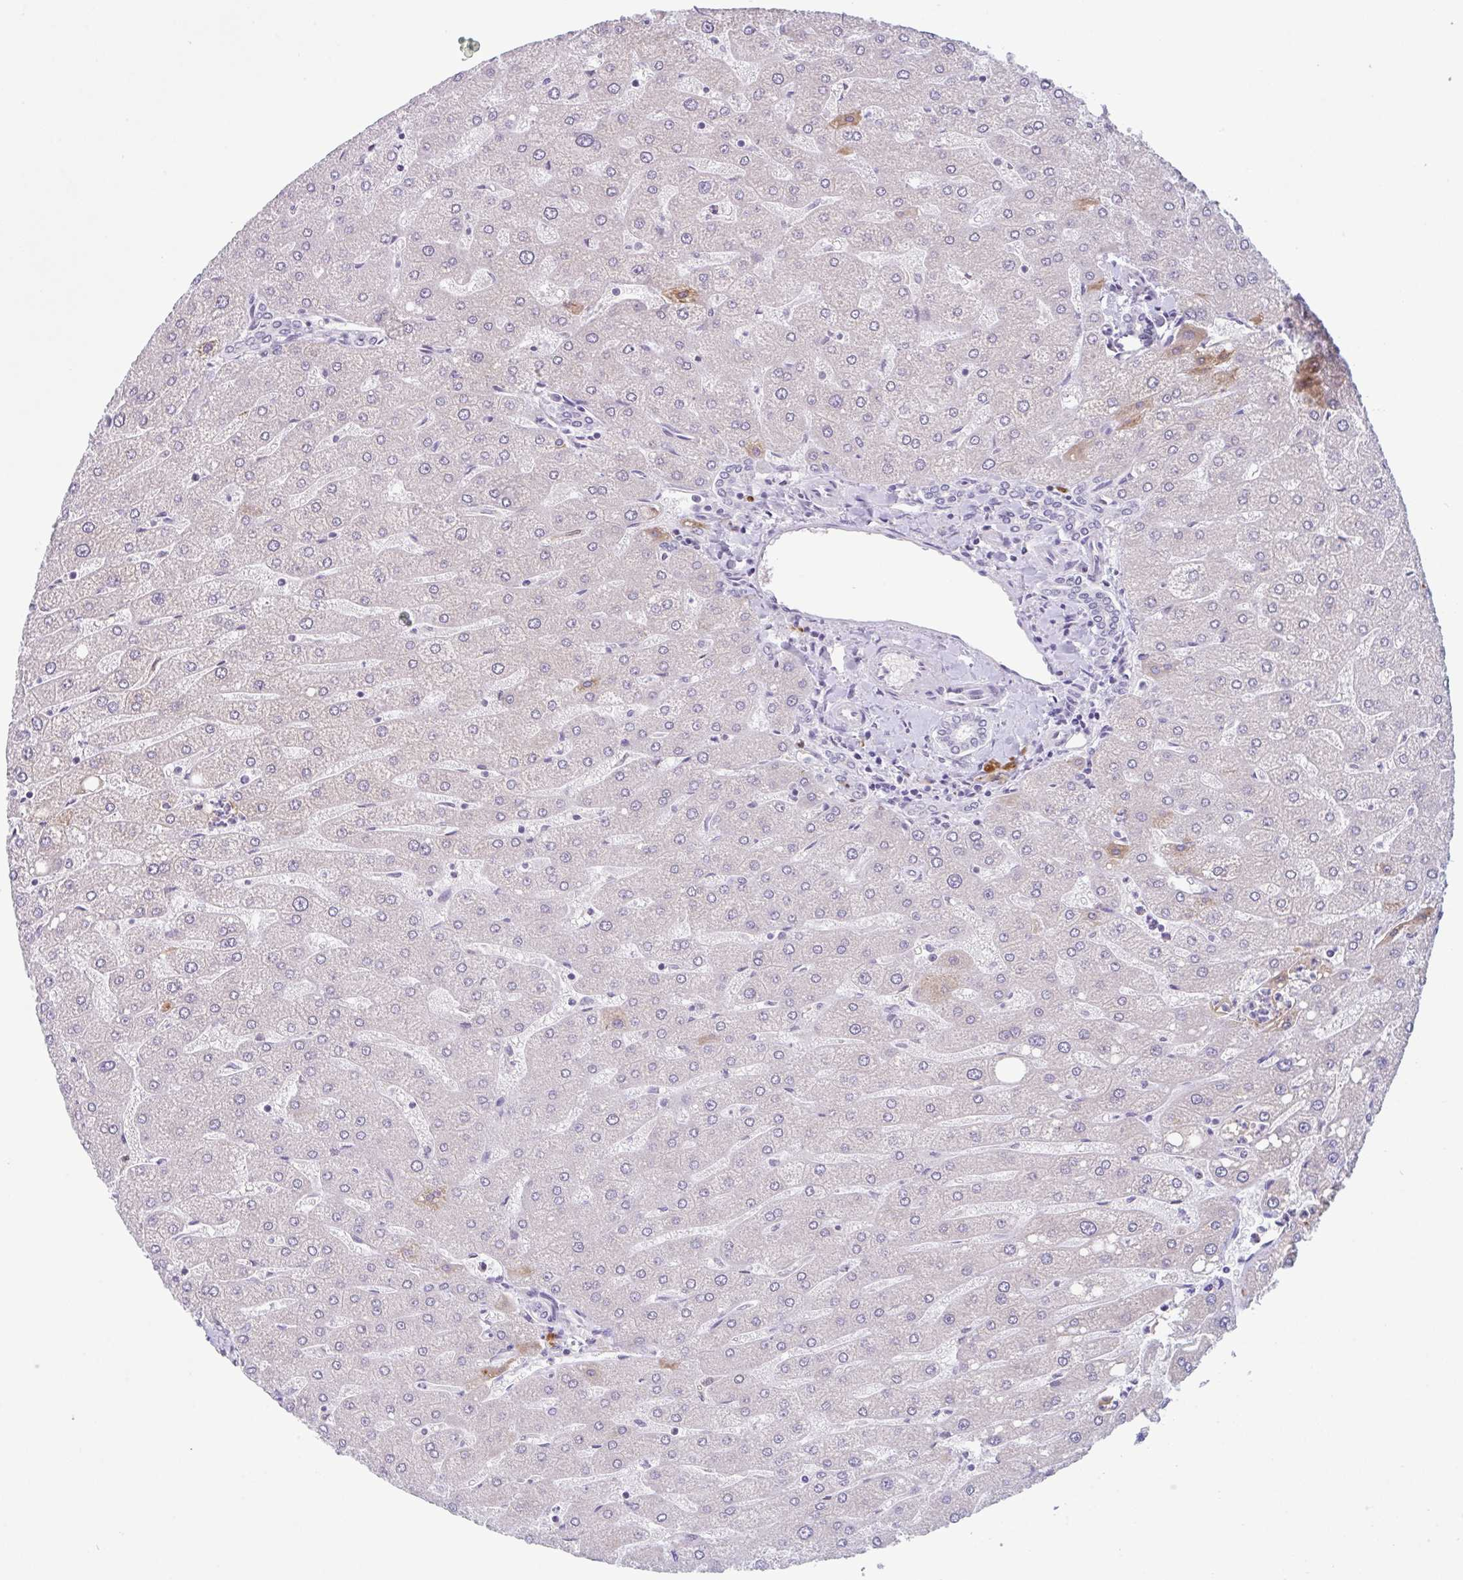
{"staining": {"intensity": "negative", "quantity": "none", "location": "none"}, "tissue": "liver", "cell_type": "Cholangiocytes", "image_type": "normal", "snomed": [{"axis": "morphology", "description": "Normal tissue, NOS"}, {"axis": "topography", "description": "Liver"}], "caption": "IHC image of unremarkable liver: liver stained with DAB demonstrates no significant protein staining in cholangiocytes.", "gene": "PLG", "patient": {"sex": "male", "age": 67}}